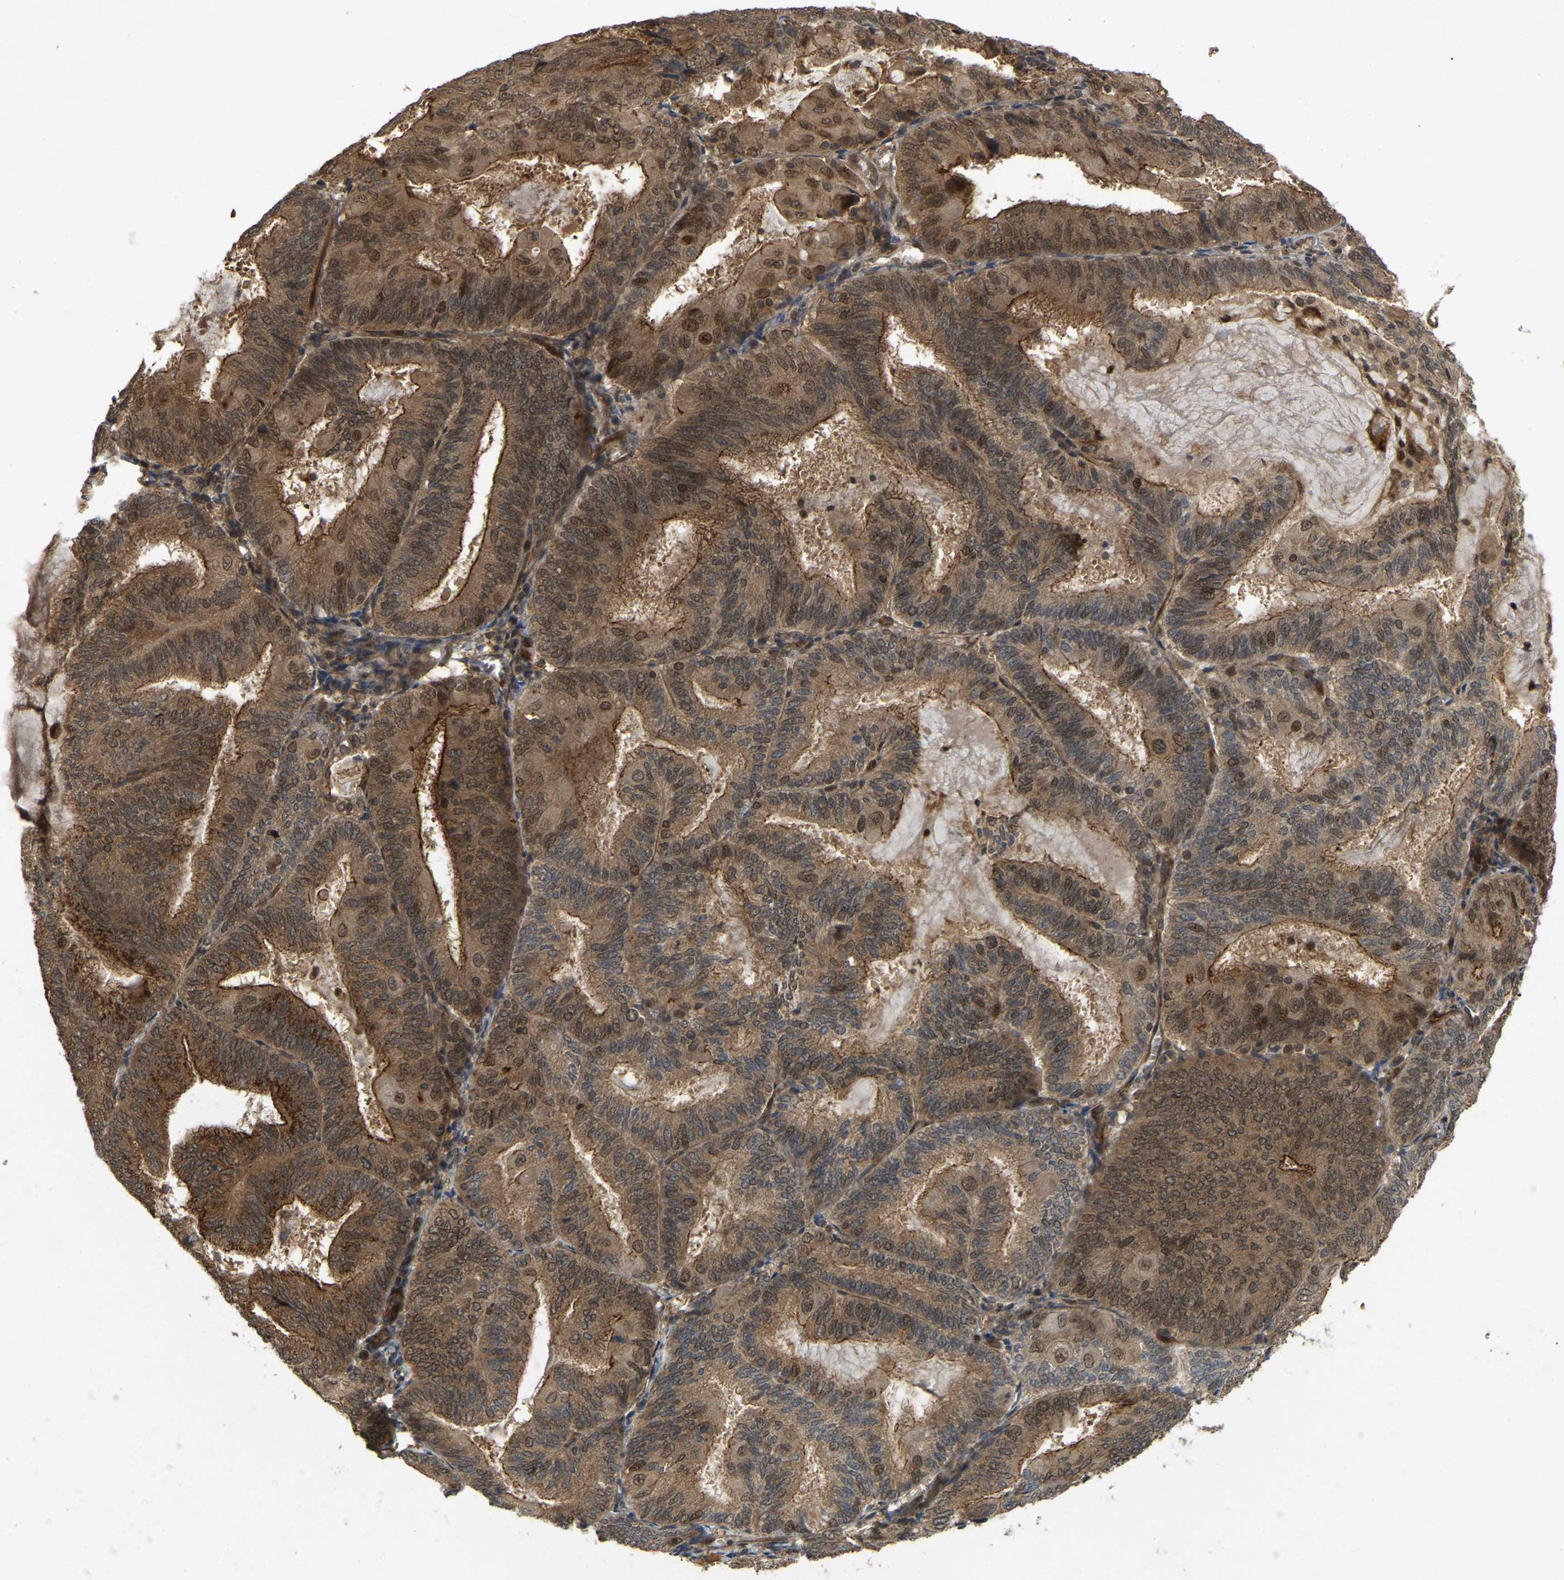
{"staining": {"intensity": "moderate", "quantity": ">75%", "location": "cytoplasmic/membranous,nuclear"}, "tissue": "endometrial cancer", "cell_type": "Tumor cells", "image_type": "cancer", "snomed": [{"axis": "morphology", "description": "Adenocarcinoma, NOS"}, {"axis": "topography", "description": "Endometrium"}], "caption": "Human endometrial cancer stained with a brown dye shows moderate cytoplasmic/membranous and nuclear positive staining in approximately >75% of tumor cells.", "gene": "KIAA1549", "patient": {"sex": "female", "age": 81}}